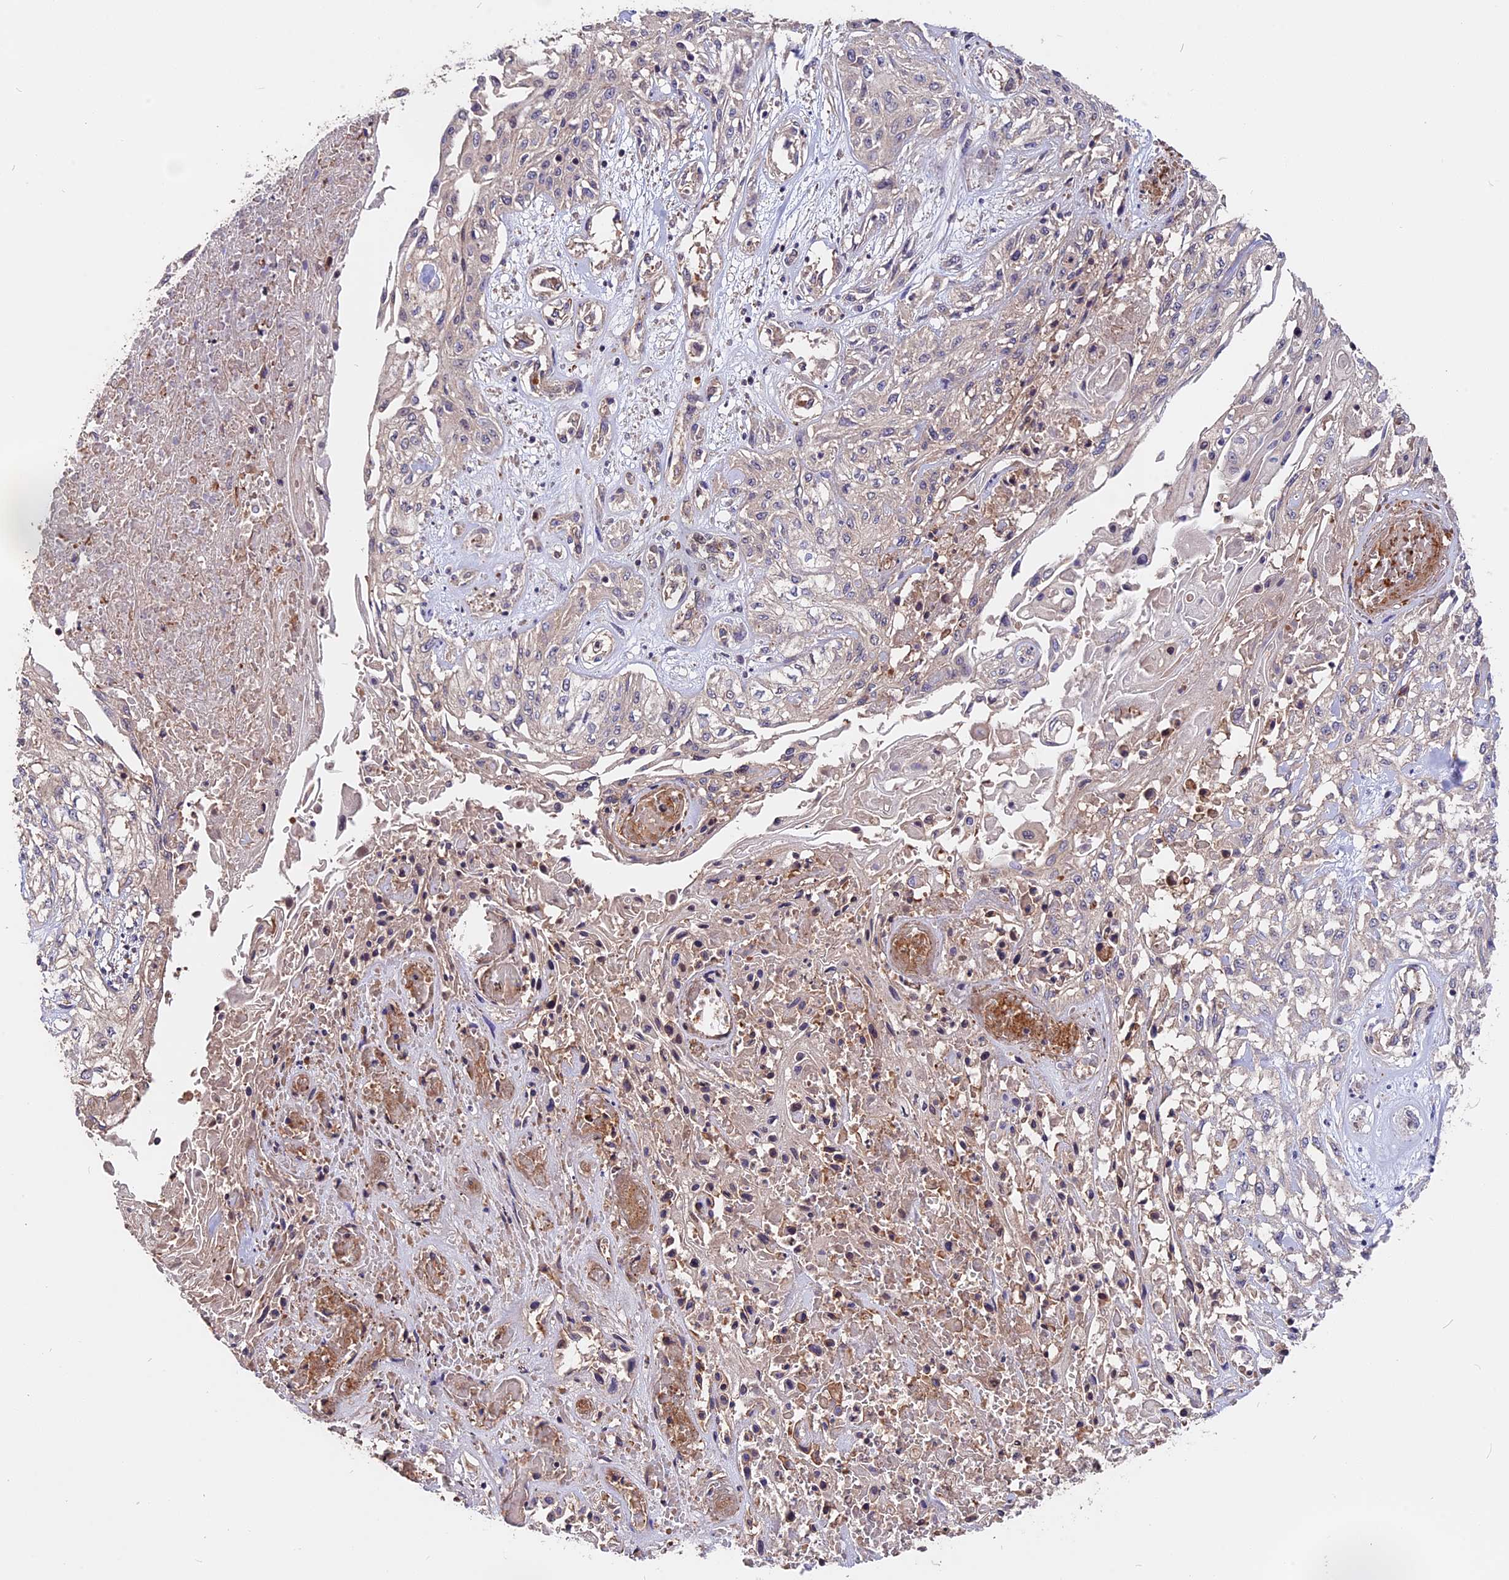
{"staining": {"intensity": "negative", "quantity": "none", "location": "none"}, "tissue": "skin cancer", "cell_type": "Tumor cells", "image_type": "cancer", "snomed": [{"axis": "morphology", "description": "Squamous cell carcinoma, NOS"}, {"axis": "morphology", "description": "Squamous cell carcinoma, metastatic, NOS"}, {"axis": "topography", "description": "Skin"}, {"axis": "topography", "description": "Lymph node"}], "caption": "An immunohistochemistry micrograph of skin cancer (metastatic squamous cell carcinoma) is shown. There is no staining in tumor cells of skin cancer (metastatic squamous cell carcinoma).", "gene": "ZC3H10", "patient": {"sex": "male", "age": 75}}